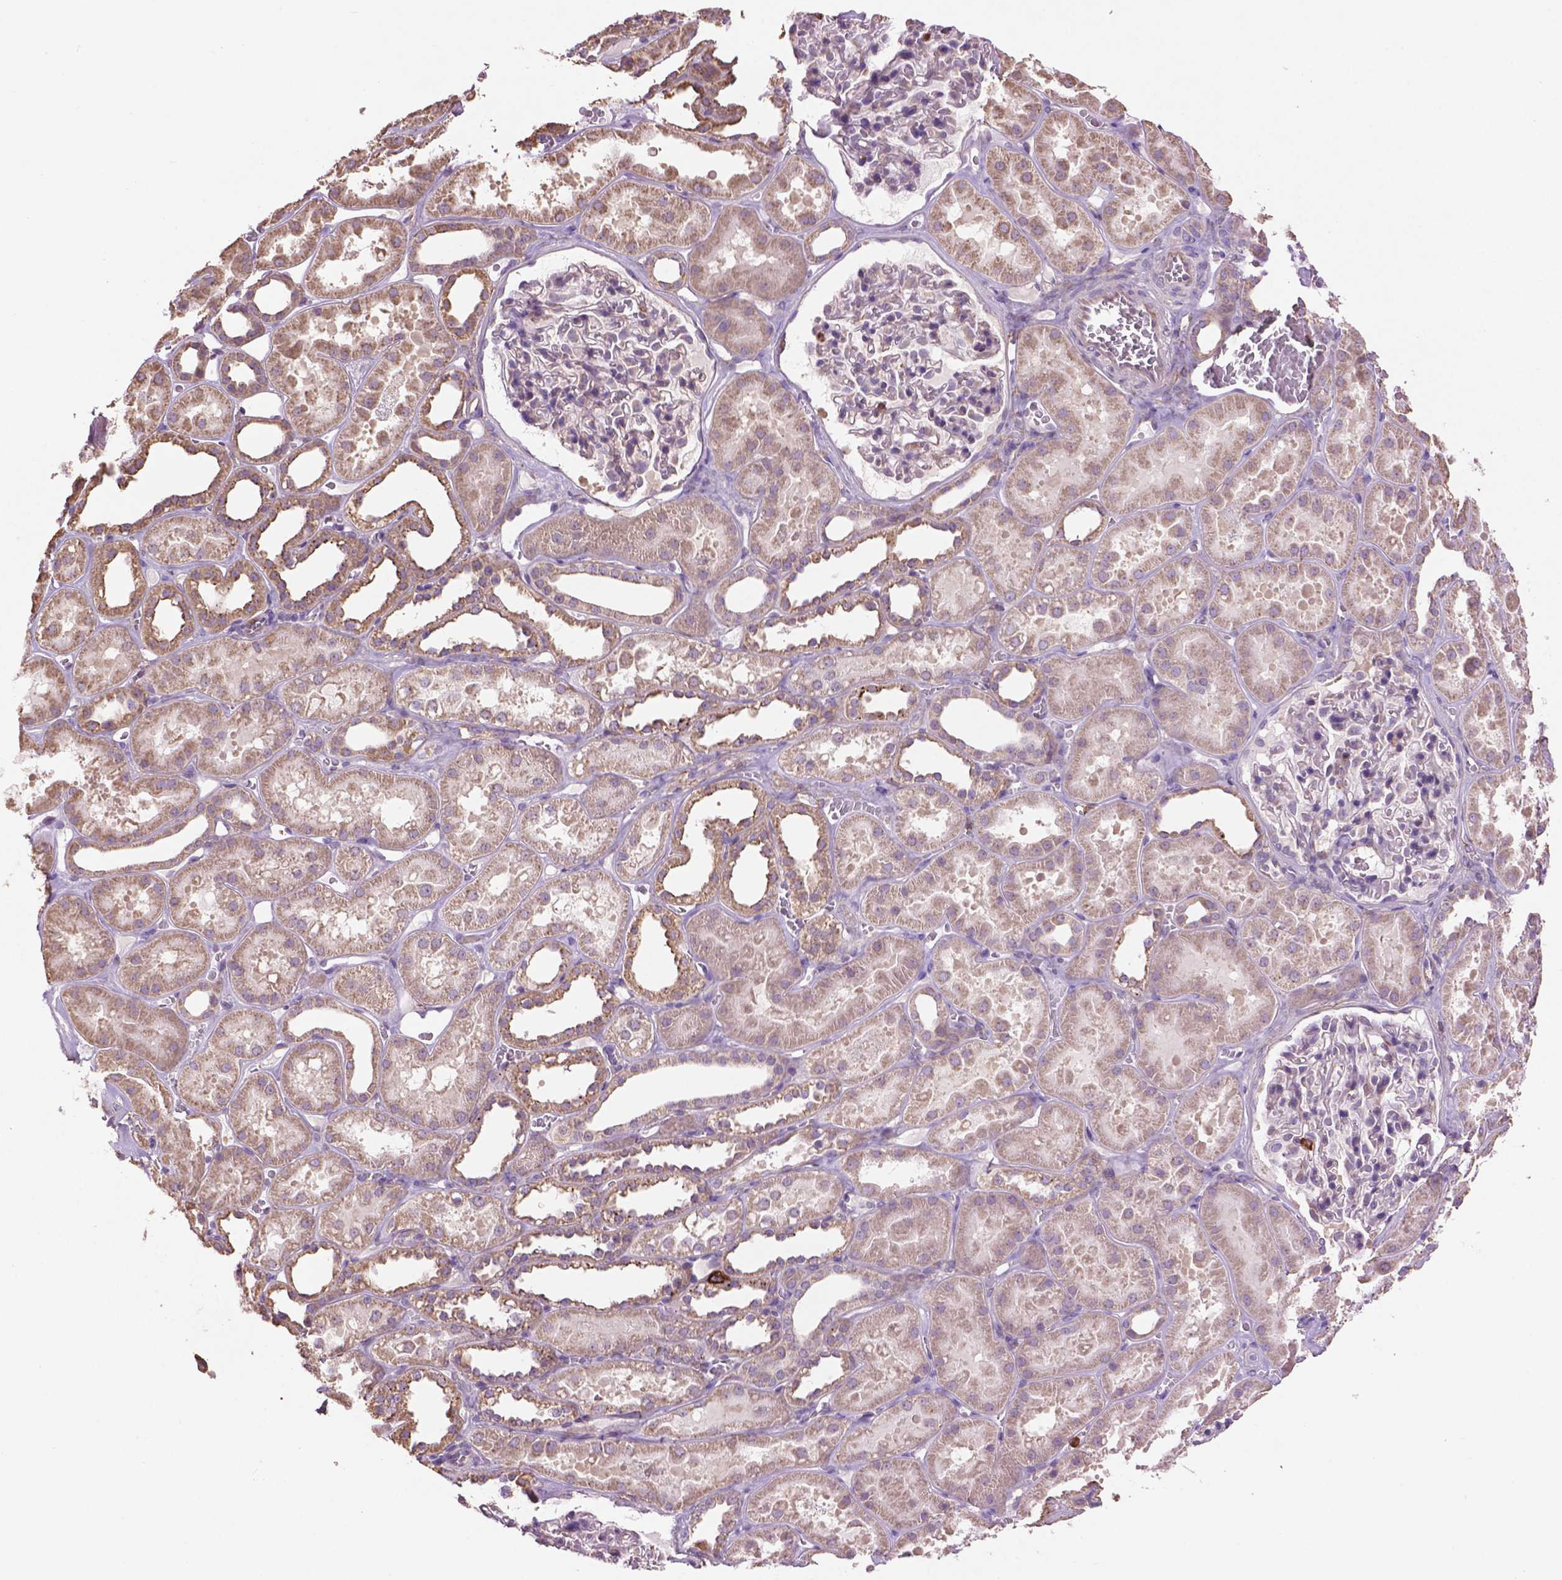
{"staining": {"intensity": "negative", "quantity": "none", "location": "none"}, "tissue": "kidney", "cell_type": "Cells in glomeruli", "image_type": "normal", "snomed": [{"axis": "morphology", "description": "Normal tissue, NOS"}, {"axis": "topography", "description": "Kidney"}], "caption": "Human kidney stained for a protein using IHC exhibits no staining in cells in glomeruli.", "gene": "LRRC3C", "patient": {"sex": "female", "age": 41}}